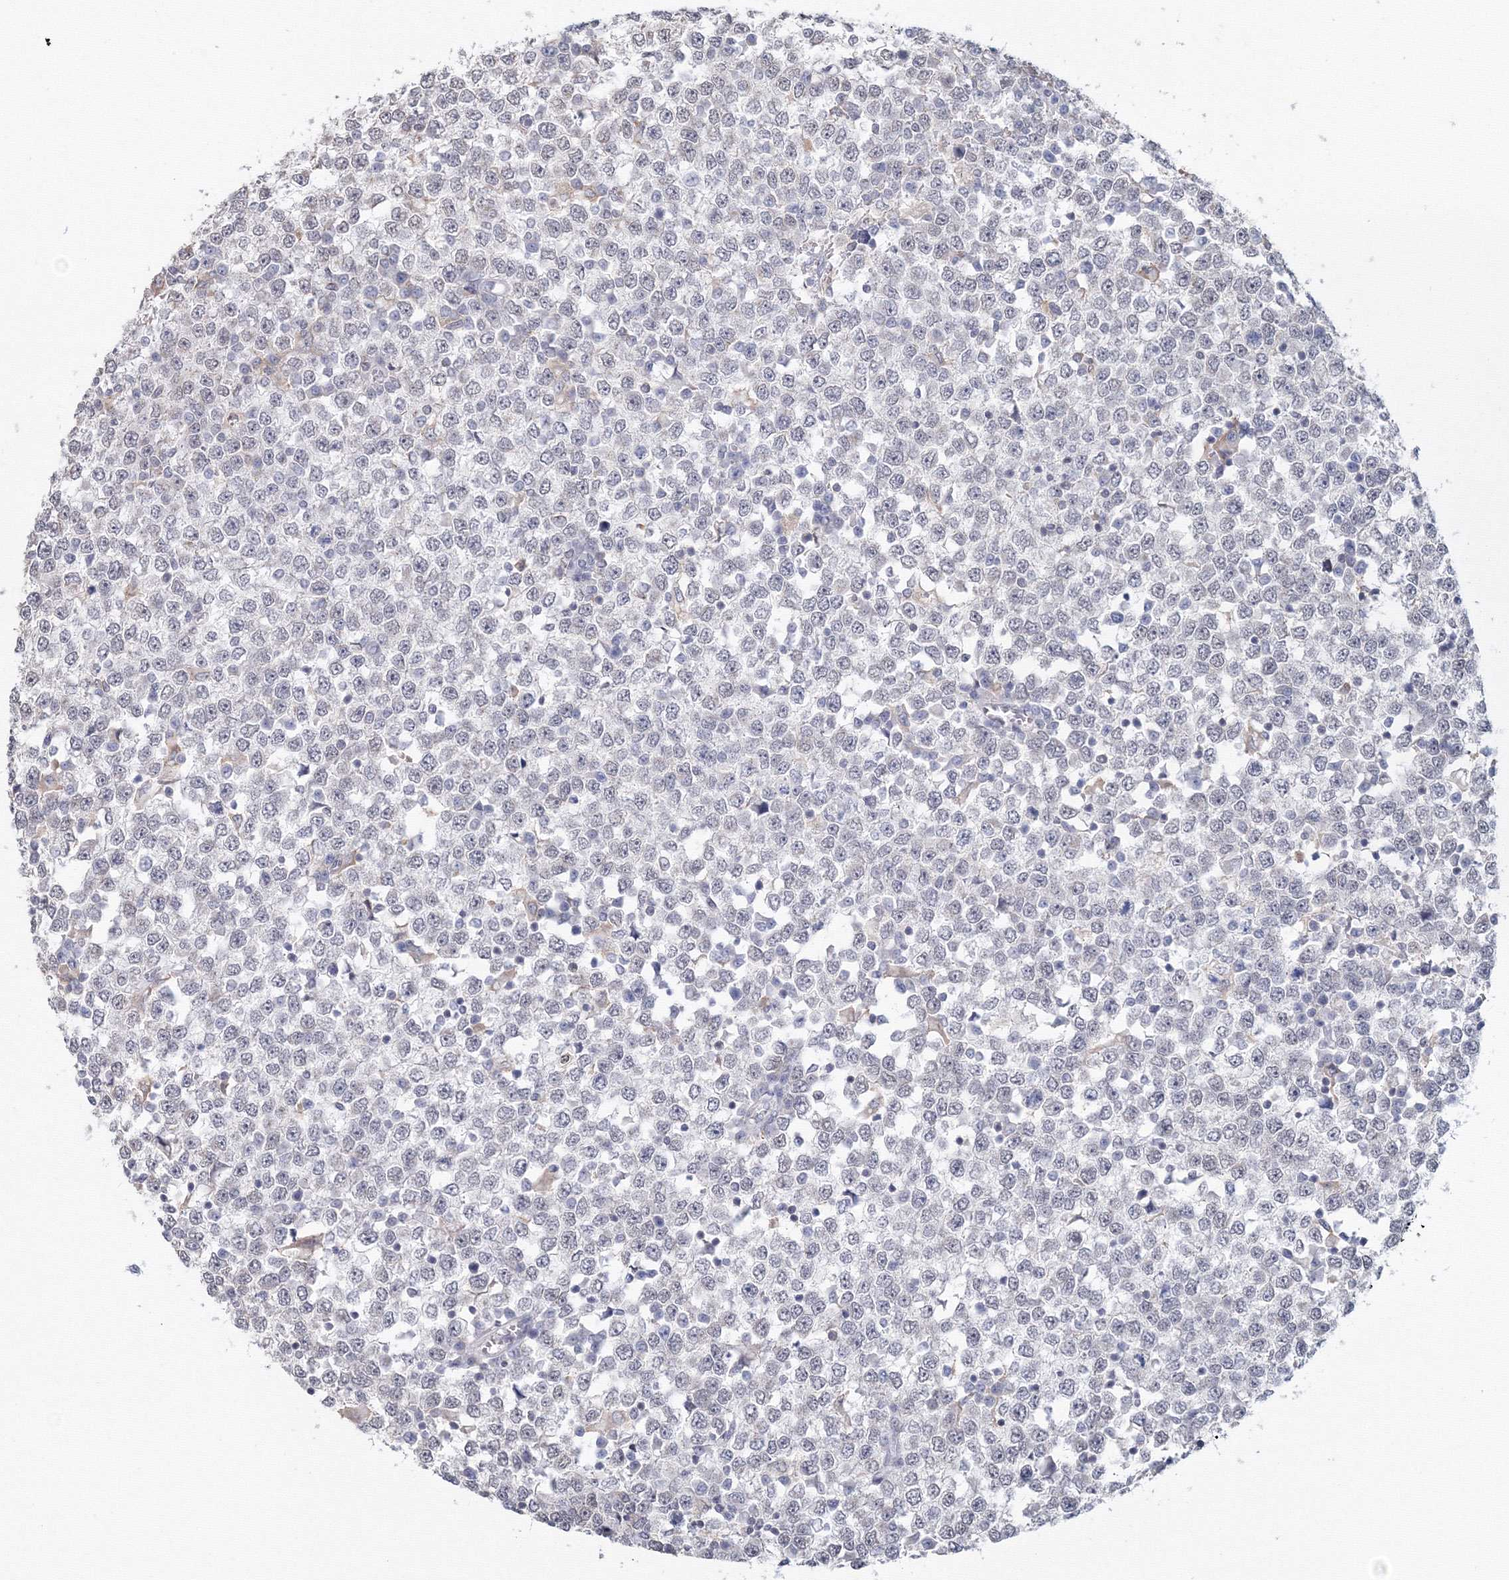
{"staining": {"intensity": "negative", "quantity": "none", "location": "none"}, "tissue": "testis cancer", "cell_type": "Tumor cells", "image_type": "cancer", "snomed": [{"axis": "morphology", "description": "Seminoma, NOS"}, {"axis": "topography", "description": "Testis"}], "caption": "The image displays no significant expression in tumor cells of seminoma (testis). The staining was performed using DAB to visualize the protein expression in brown, while the nuclei were stained in blue with hematoxylin (Magnification: 20x).", "gene": "SLC7A7", "patient": {"sex": "male", "age": 65}}